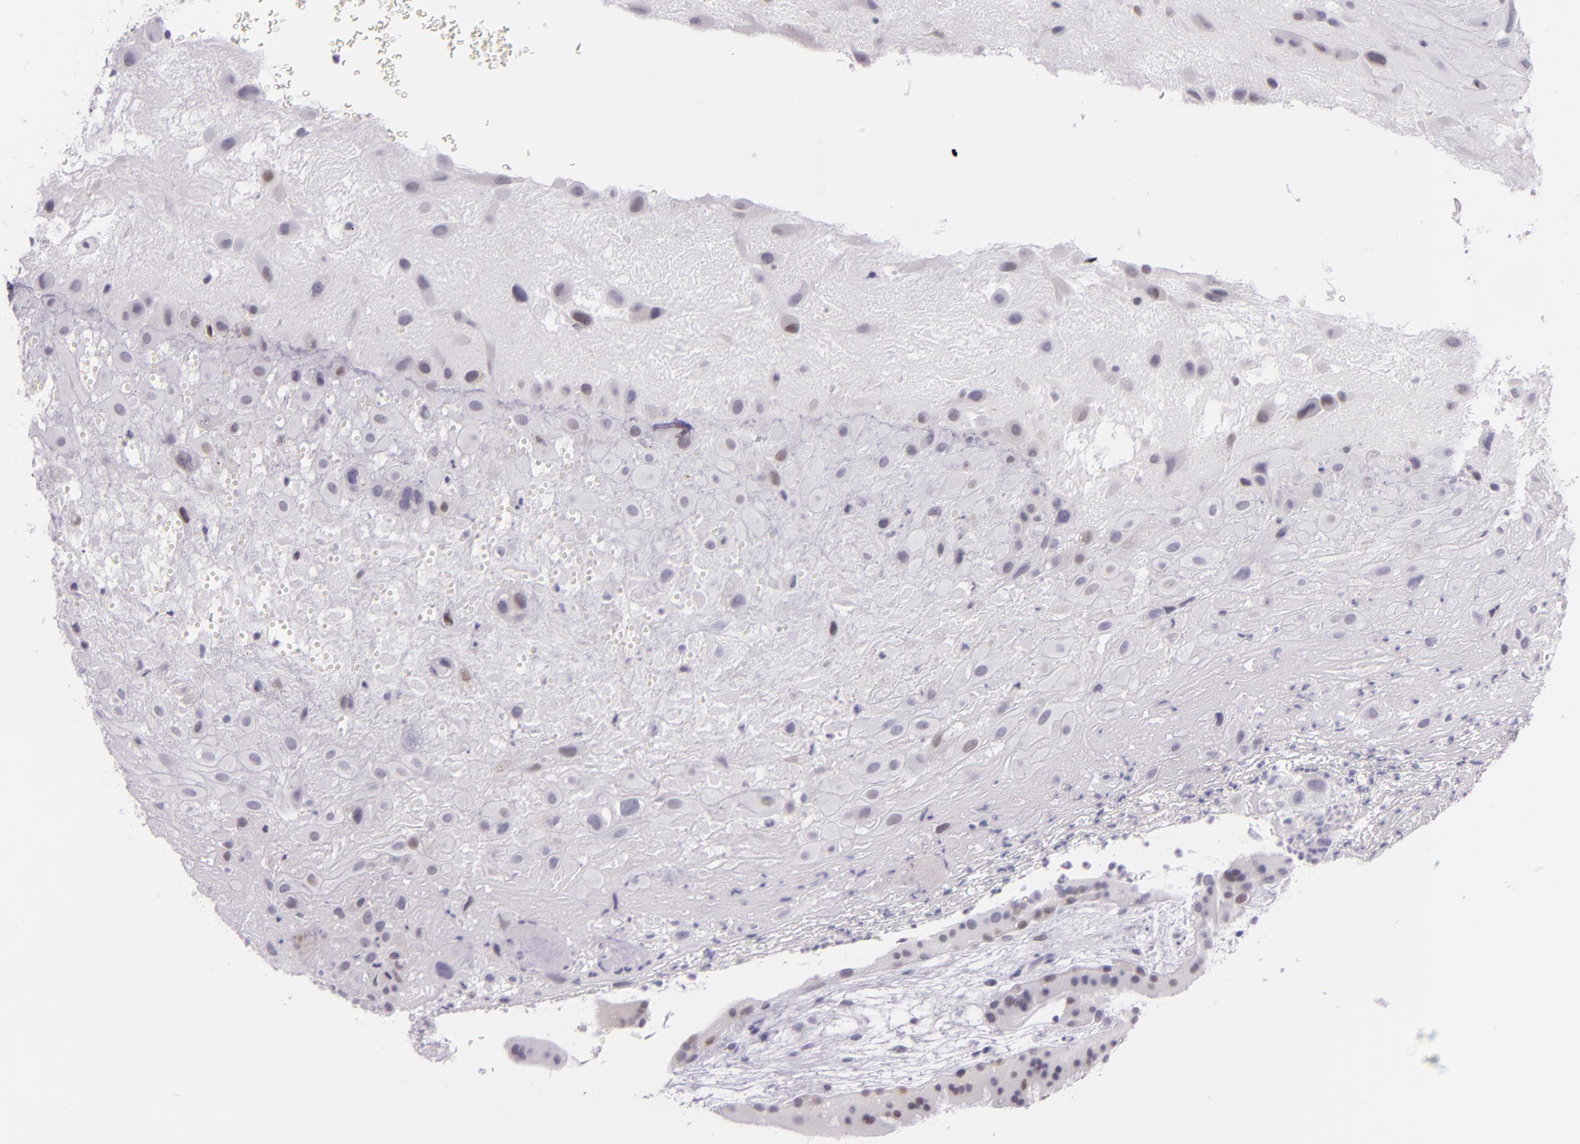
{"staining": {"intensity": "negative", "quantity": "none", "location": "none"}, "tissue": "placenta", "cell_type": "Decidual cells", "image_type": "normal", "snomed": [{"axis": "morphology", "description": "Normal tissue, NOS"}, {"axis": "topography", "description": "Placenta"}], "caption": "Decidual cells show no significant expression in unremarkable placenta.", "gene": "HSP90AA1", "patient": {"sex": "female", "age": 19}}